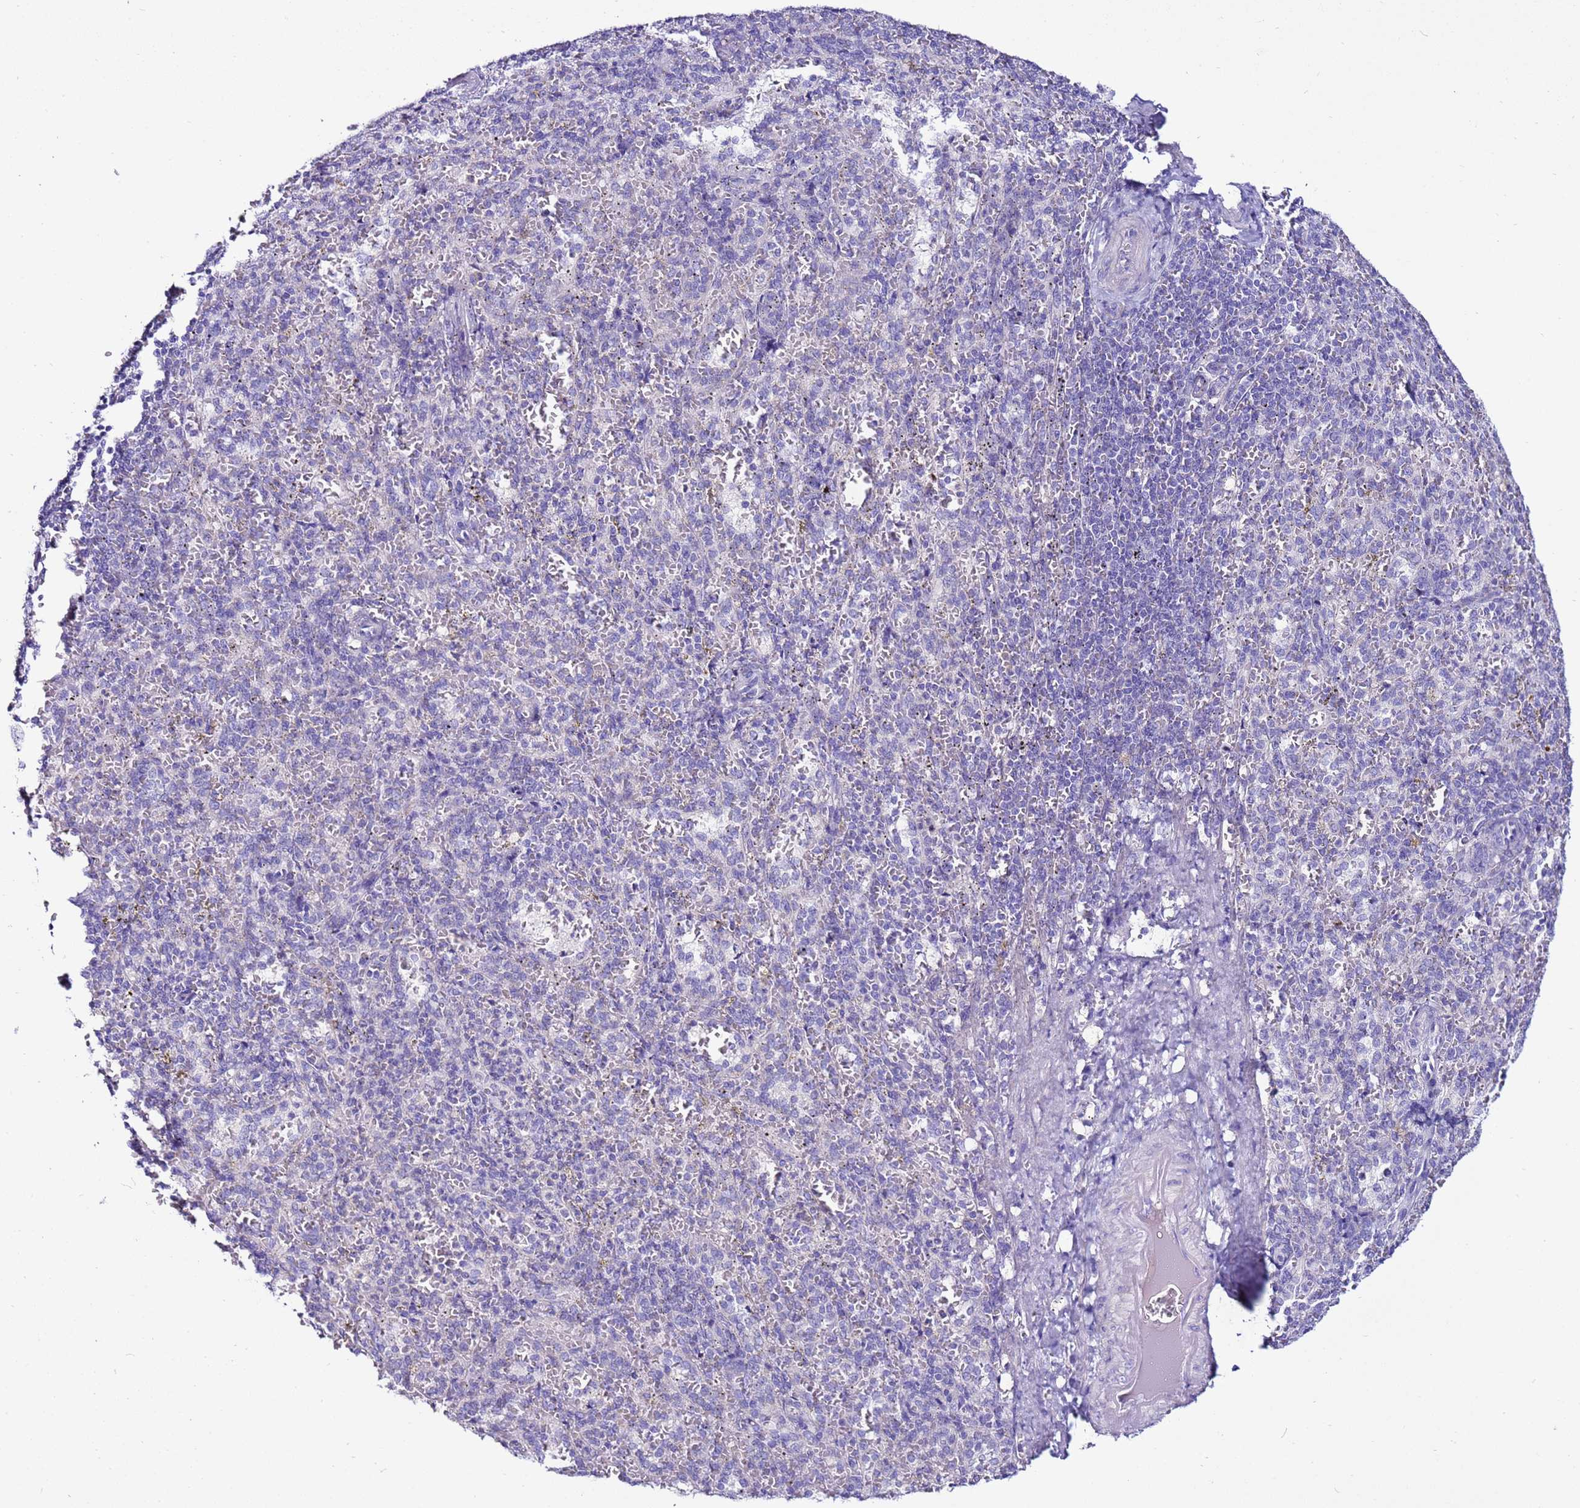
{"staining": {"intensity": "negative", "quantity": "none", "location": "none"}, "tissue": "spleen", "cell_type": "Cells in red pulp", "image_type": "normal", "snomed": [{"axis": "morphology", "description": "Normal tissue, NOS"}, {"axis": "topography", "description": "Spleen"}], "caption": "Cells in red pulp show no significant positivity in normal spleen. (DAB immunohistochemistry (IHC) visualized using brightfield microscopy, high magnification).", "gene": "MYBPC3", "patient": {"sex": "female", "age": 21}}